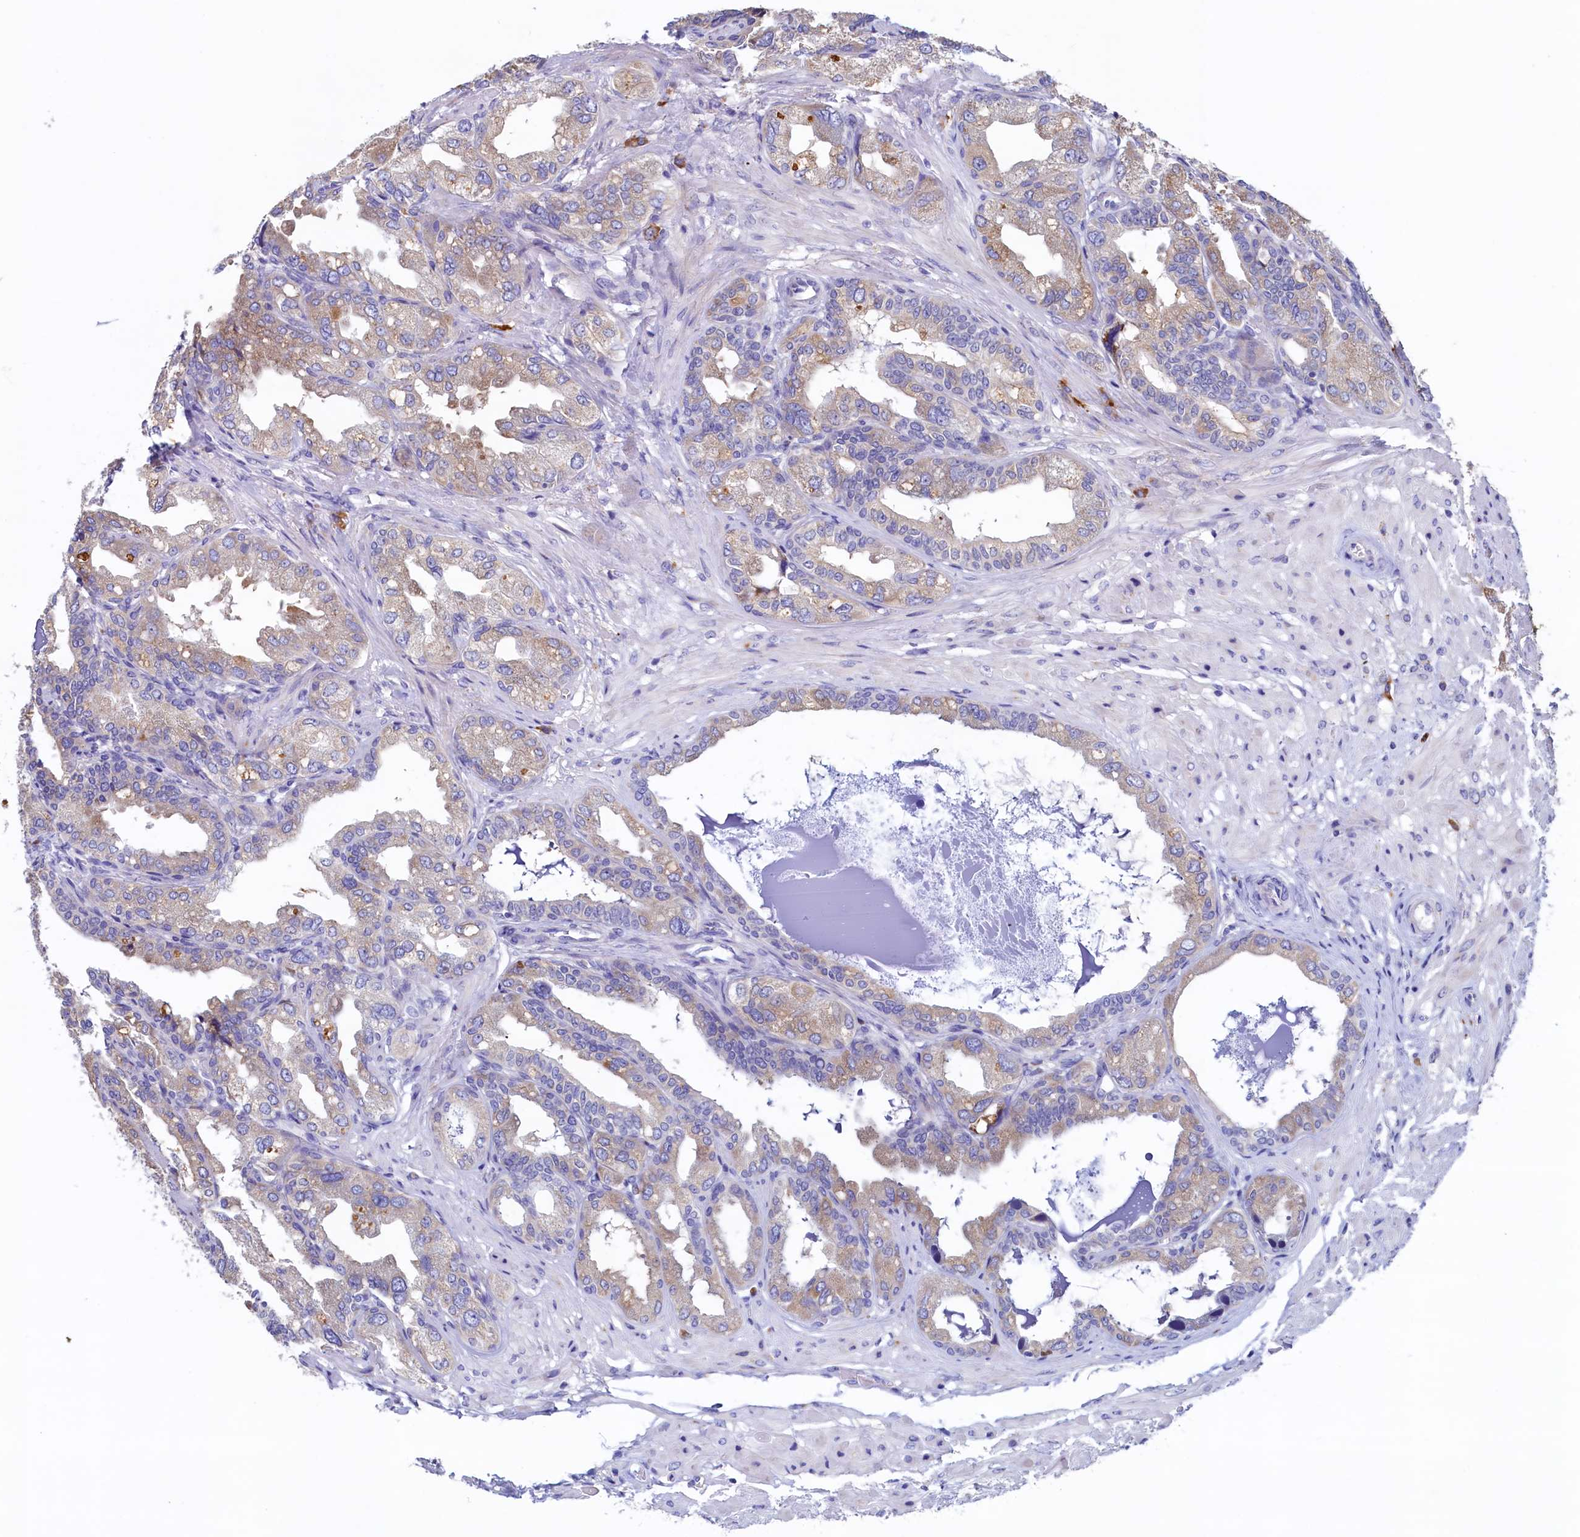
{"staining": {"intensity": "weak", "quantity": "25%-75%", "location": "cytoplasmic/membranous"}, "tissue": "seminal vesicle", "cell_type": "Glandular cells", "image_type": "normal", "snomed": [{"axis": "morphology", "description": "Normal tissue, NOS"}, {"axis": "topography", "description": "Seminal veicle"}], "caption": "Normal seminal vesicle was stained to show a protein in brown. There is low levels of weak cytoplasmic/membranous staining in approximately 25%-75% of glandular cells. (DAB (3,3'-diaminobenzidine) IHC, brown staining for protein, blue staining for nuclei).", "gene": "CBLIF", "patient": {"sex": "male", "age": 63}}